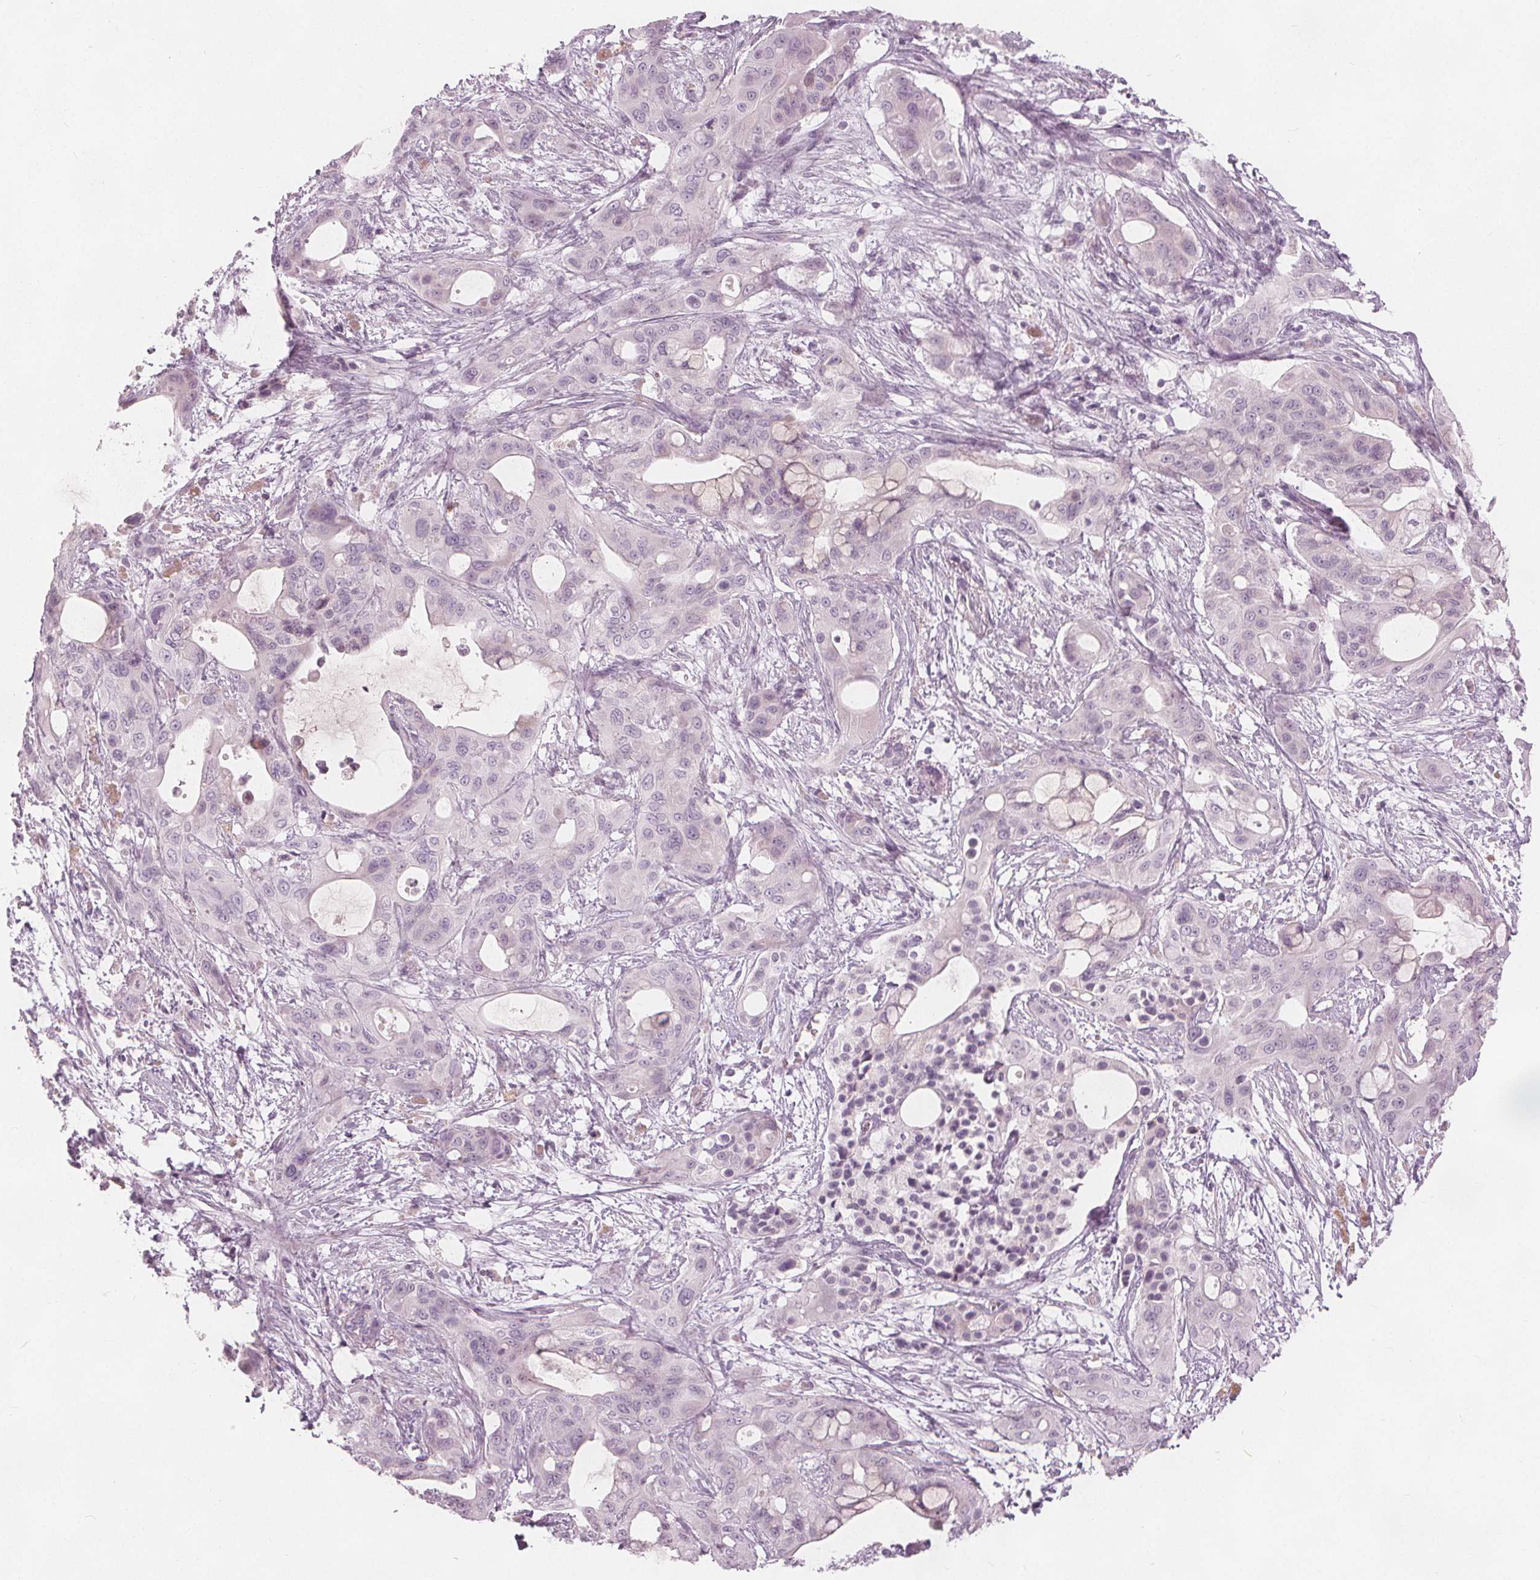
{"staining": {"intensity": "negative", "quantity": "none", "location": "none"}, "tissue": "pancreatic cancer", "cell_type": "Tumor cells", "image_type": "cancer", "snomed": [{"axis": "morphology", "description": "Adenocarcinoma, NOS"}, {"axis": "topography", "description": "Pancreas"}], "caption": "IHC photomicrograph of neoplastic tissue: human pancreatic cancer stained with DAB (3,3'-diaminobenzidine) demonstrates no significant protein staining in tumor cells. (Stains: DAB (3,3'-diaminobenzidine) IHC with hematoxylin counter stain, Microscopy: brightfield microscopy at high magnification).", "gene": "BRSK1", "patient": {"sex": "male", "age": 71}}